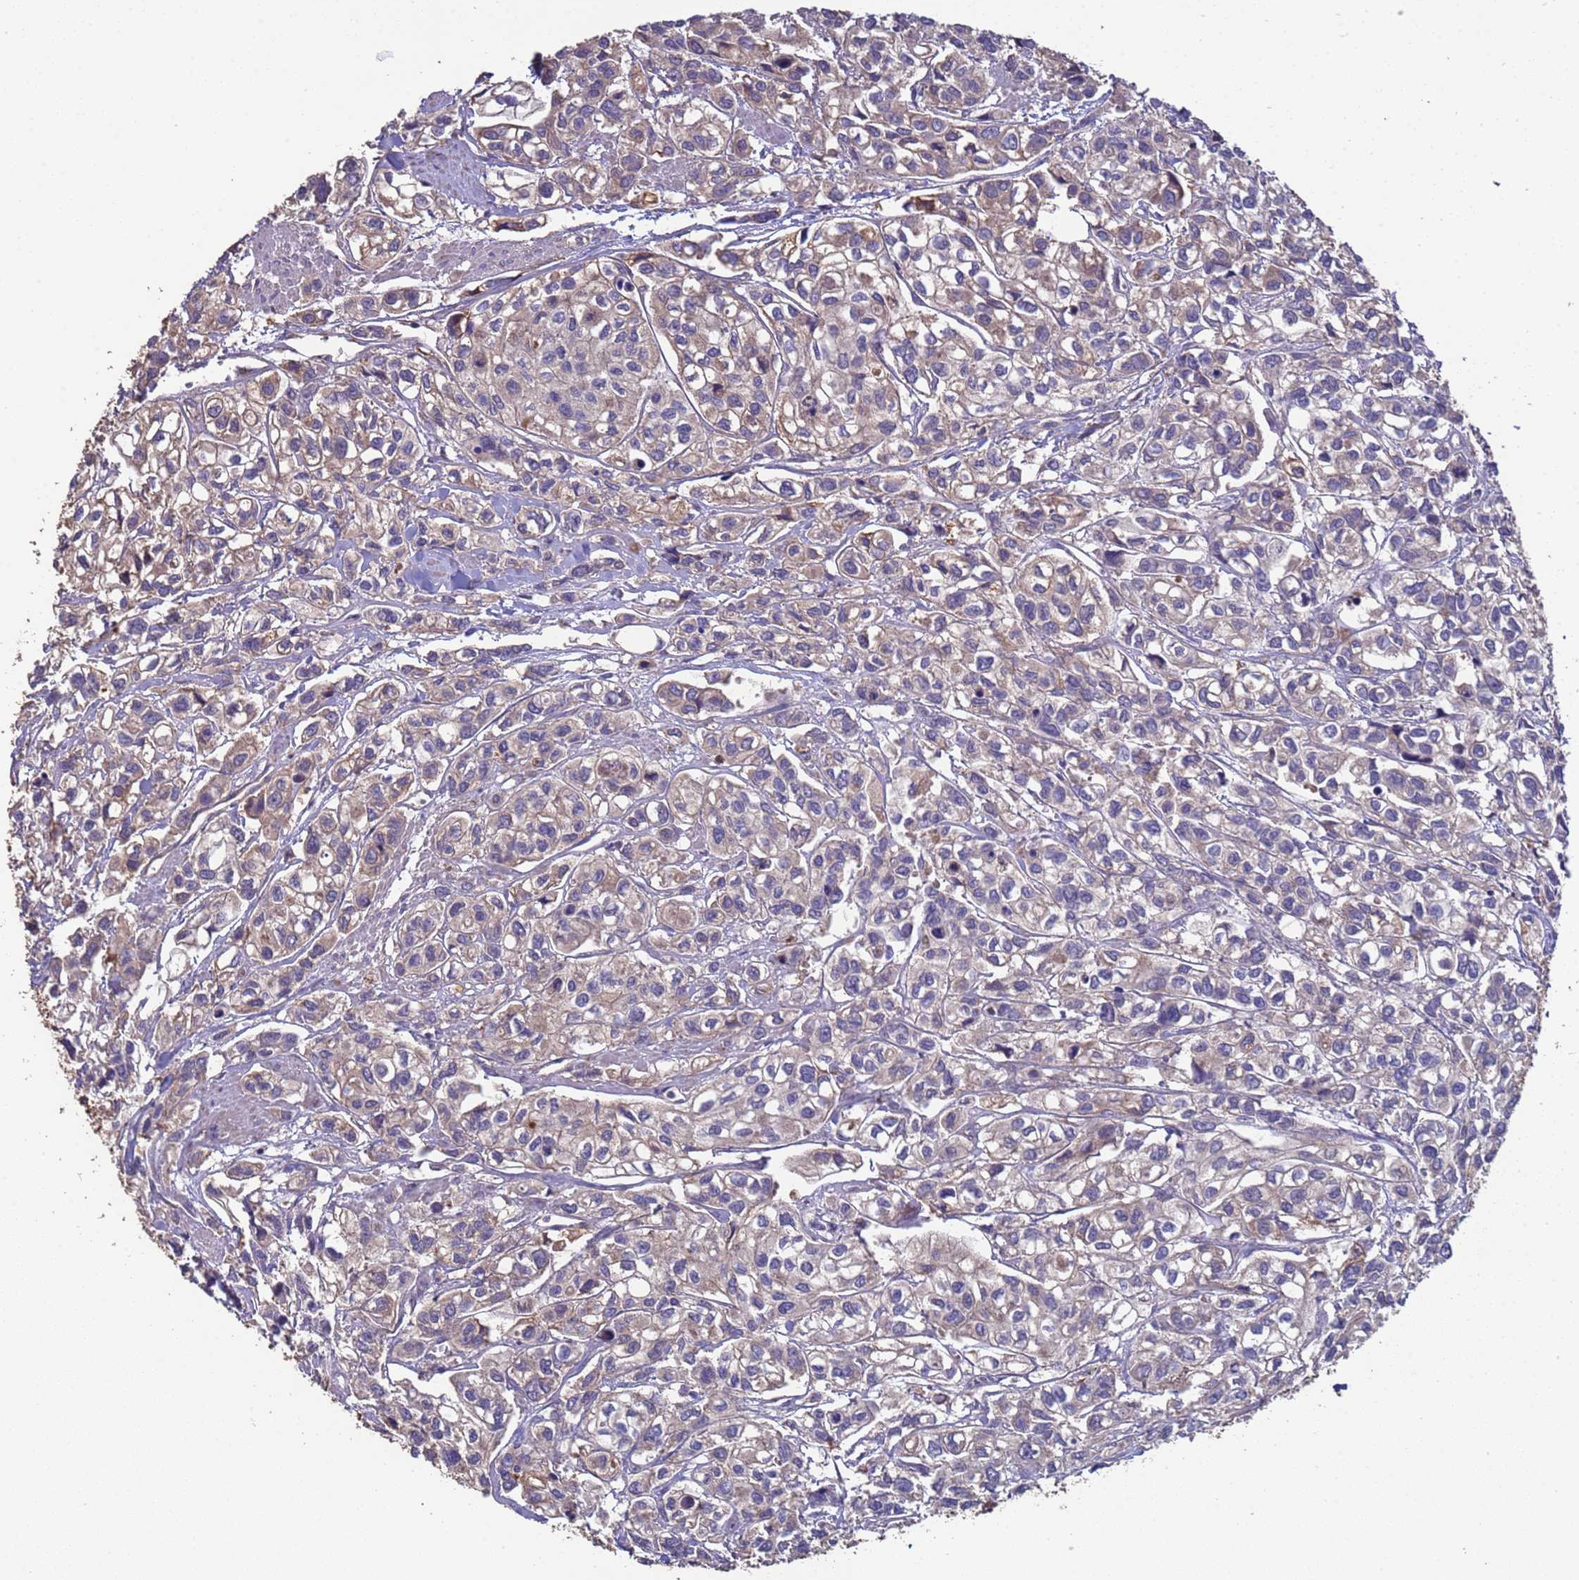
{"staining": {"intensity": "weak", "quantity": "25%-75%", "location": "cytoplasmic/membranous"}, "tissue": "urothelial cancer", "cell_type": "Tumor cells", "image_type": "cancer", "snomed": [{"axis": "morphology", "description": "Urothelial carcinoma, High grade"}, {"axis": "topography", "description": "Urinary bladder"}], "caption": "Brown immunohistochemical staining in high-grade urothelial carcinoma demonstrates weak cytoplasmic/membranous positivity in about 25%-75% of tumor cells.", "gene": "EEF1AKMT1", "patient": {"sex": "male", "age": 67}}